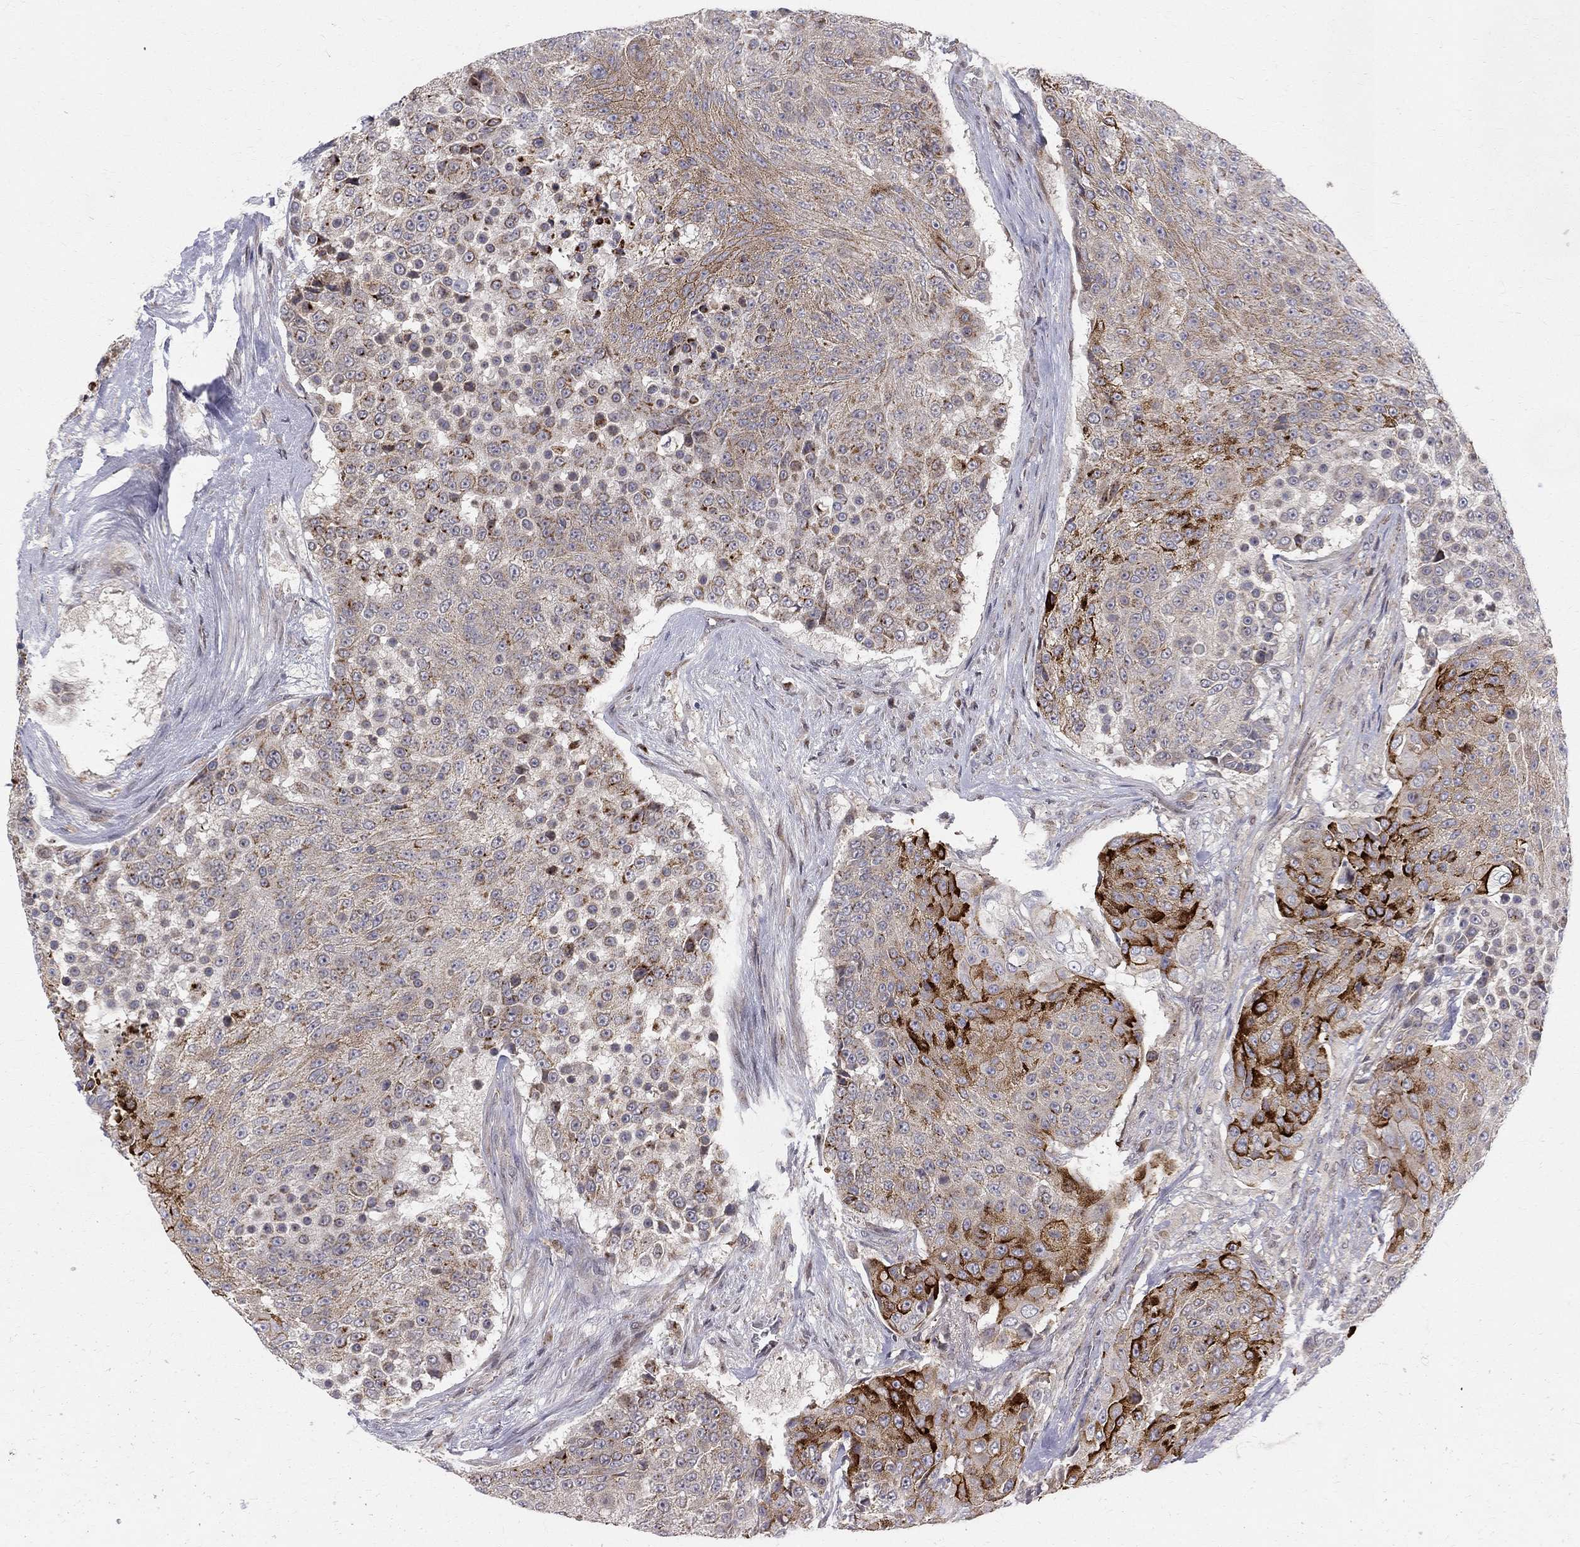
{"staining": {"intensity": "strong", "quantity": "<25%", "location": "cytoplasmic/membranous"}, "tissue": "urothelial cancer", "cell_type": "Tumor cells", "image_type": "cancer", "snomed": [{"axis": "morphology", "description": "Urothelial carcinoma, High grade"}, {"axis": "topography", "description": "Urinary bladder"}], "caption": "Urothelial carcinoma (high-grade) stained with a protein marker shows strong staining in tumor cells.", "gene": "WDR19", "patient": {"sex": "female", "age": 63}}